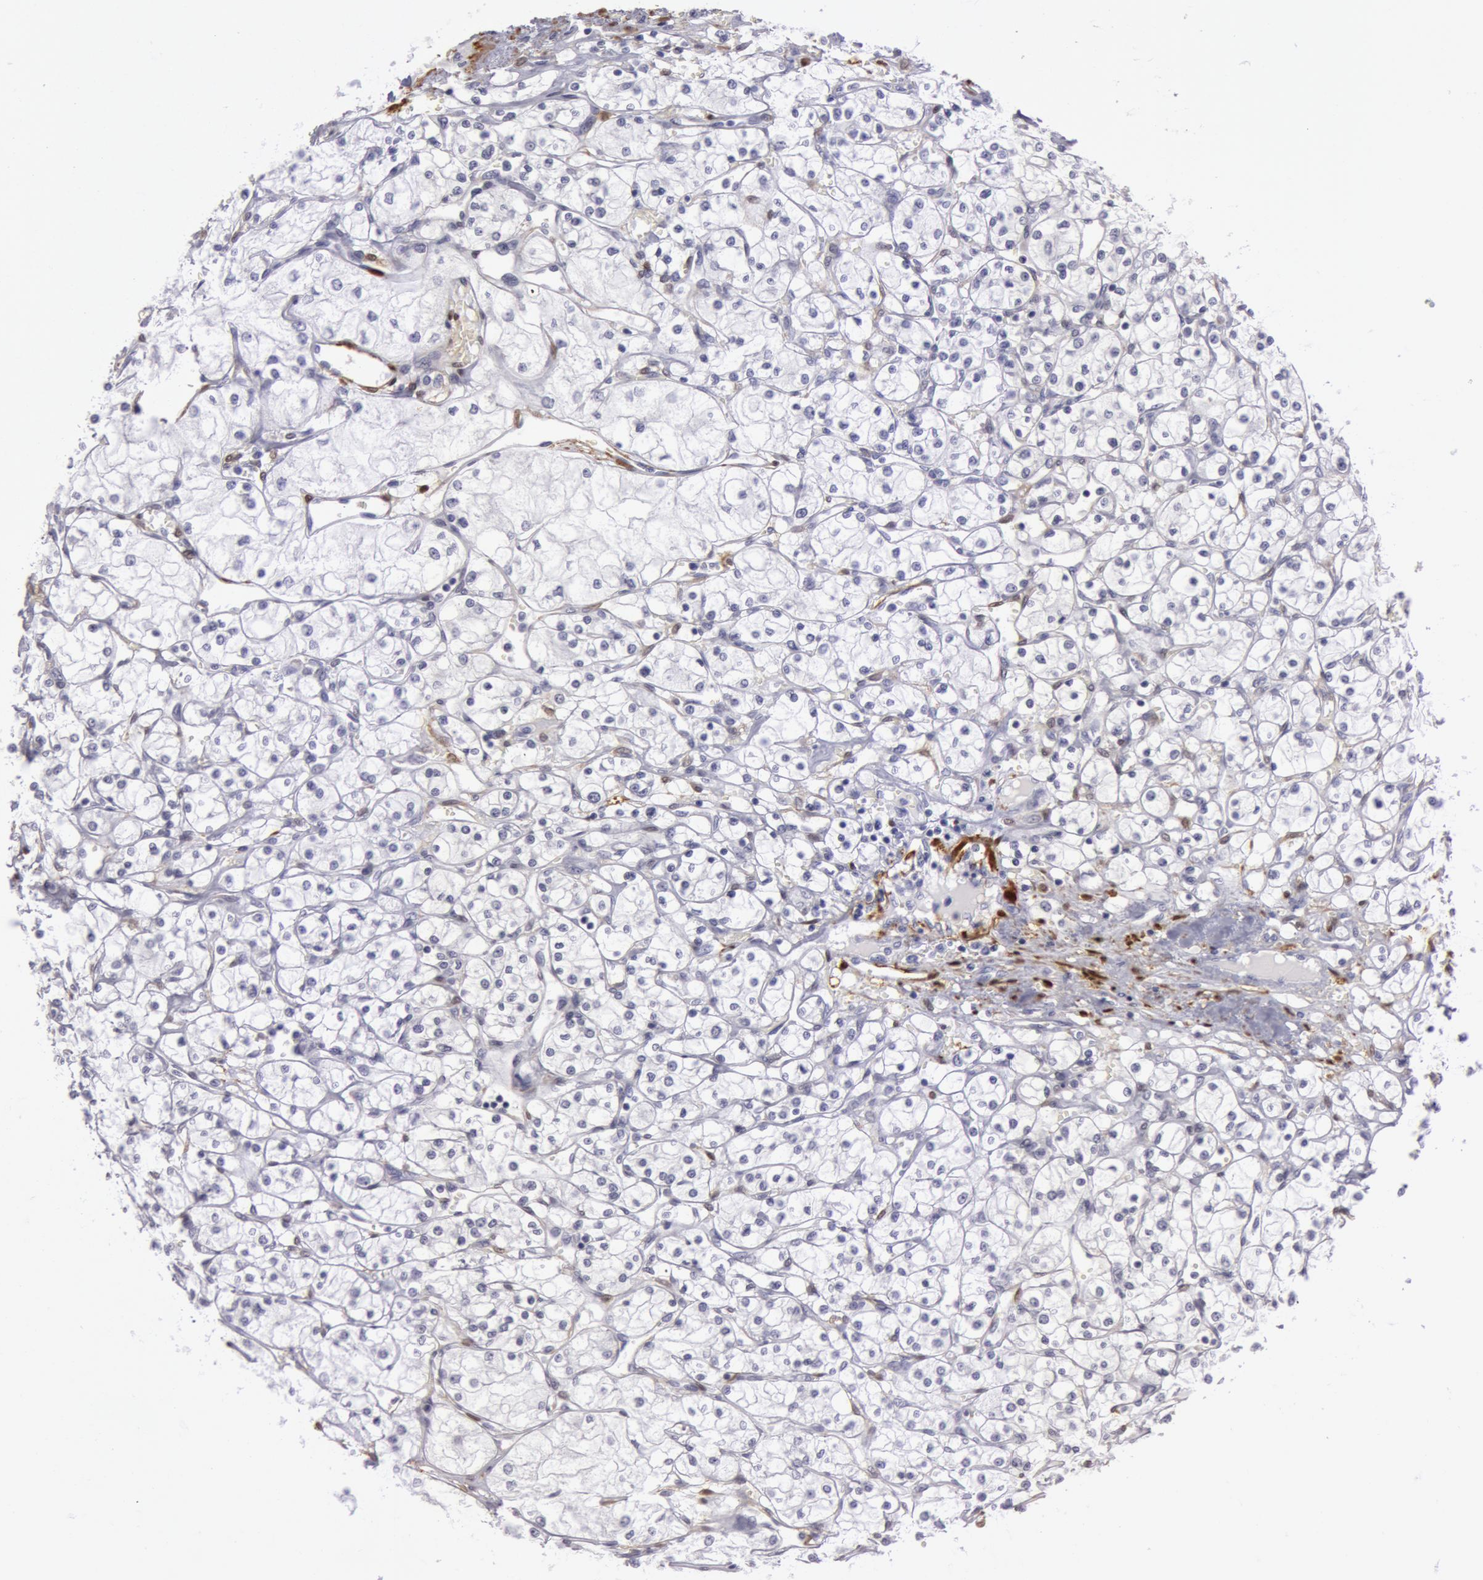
{"staining": {"intensity": "negative", "quantity": "none", "location": "none"}, "tissue": "renal cancer", "cell_type": "Tumor cells", "image_type": "cancer", "snomed": [{"axis": "morphology", "description": "Adenocarcinoma, NOS"}, {"axis": "topography", "description": "Kidney"}], "caption": "IHC of human renal cancer reveals no staining in tumor cells.", "gene": "TAGLN", "patient": {"sex": "male", "age": 61}}